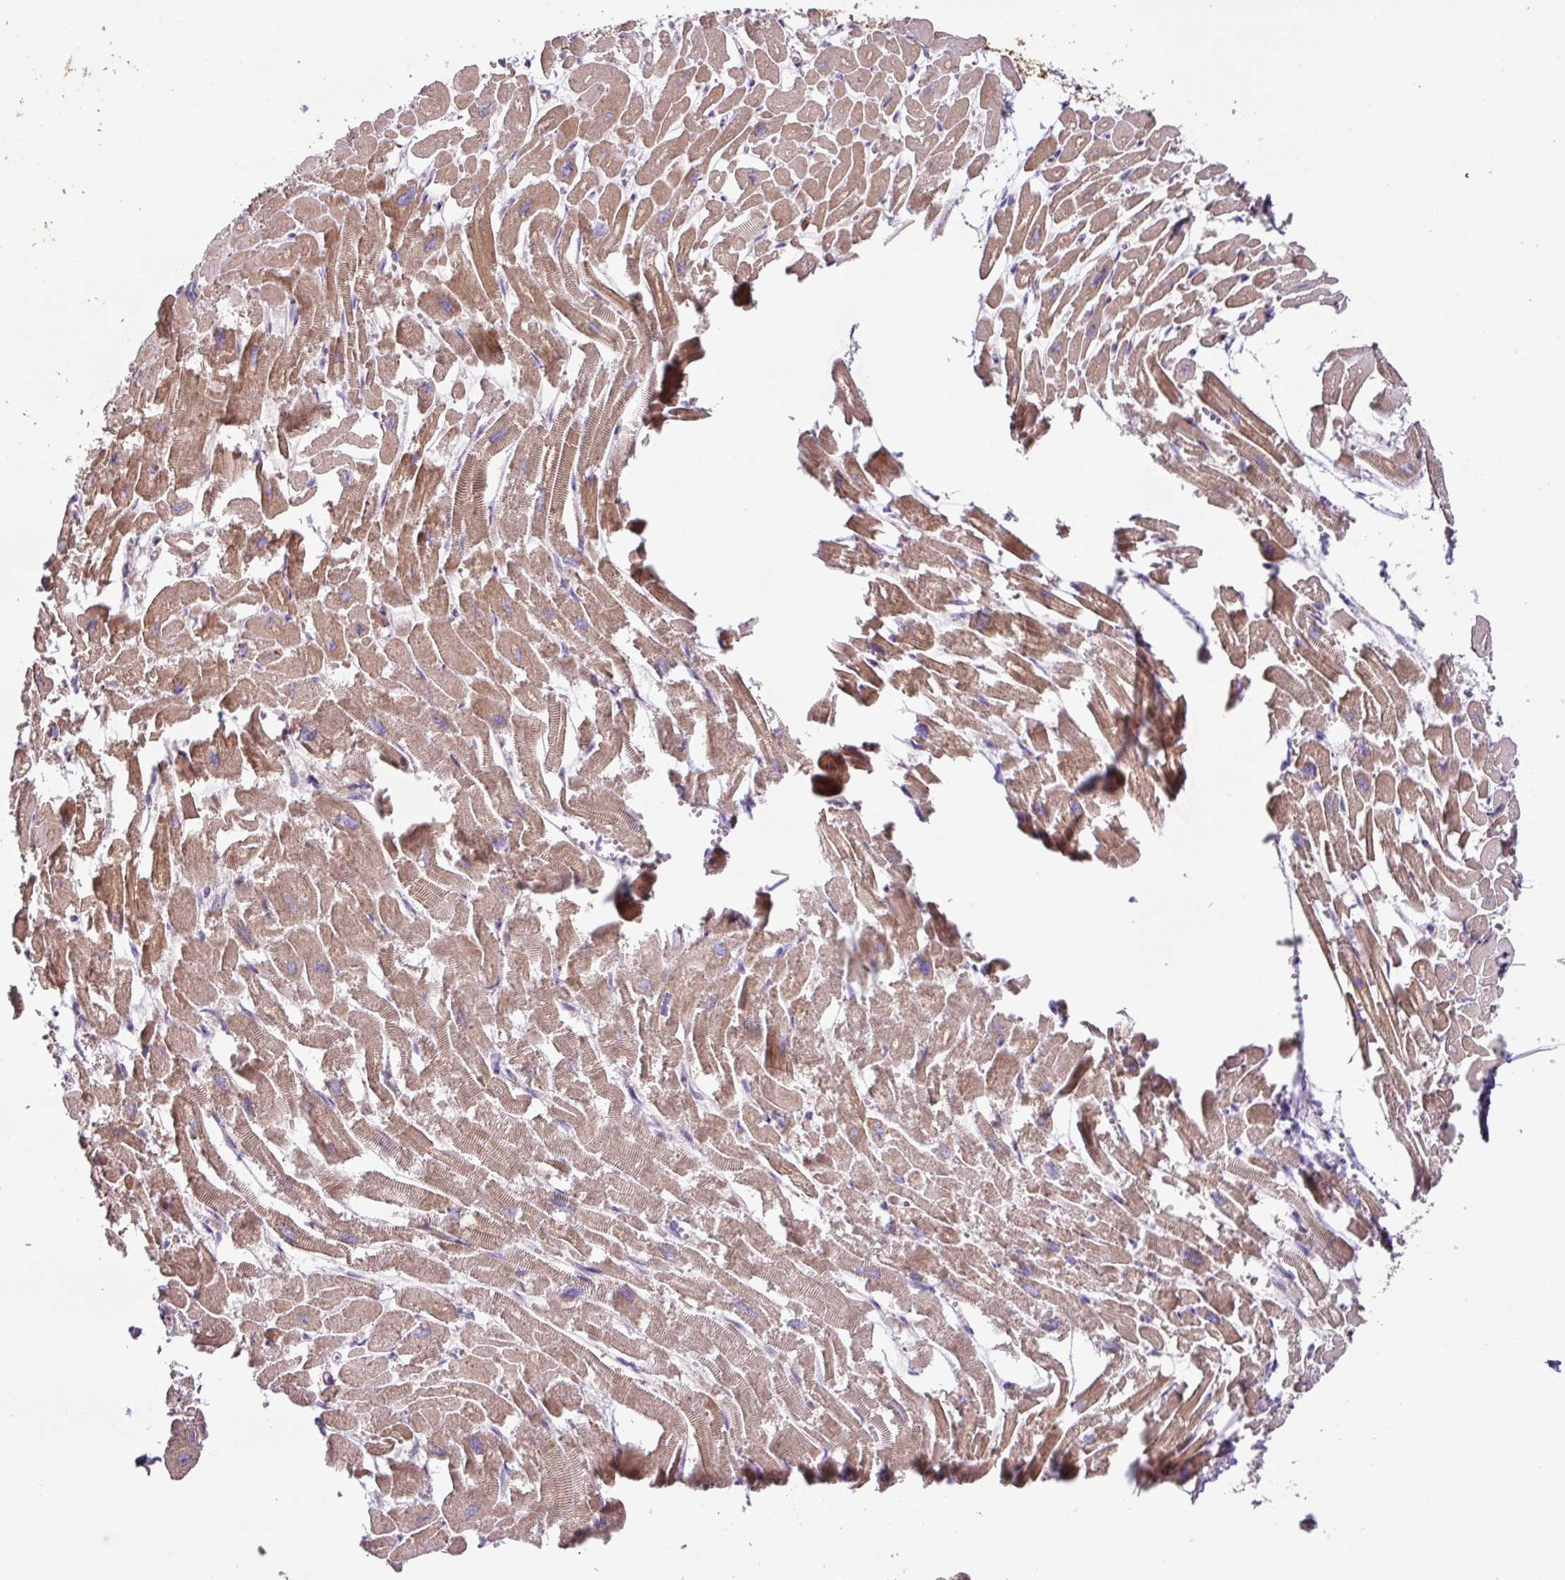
{"staining": {"intensity": "moderate", "quantity": ">75%", "location": "cytoplasmic/membranous"}, "tissue": "heart muscle", "cell_type": "Cardiomyocytes", "image_type": "normal", "snomed": [{"axis": "morphology", "description": "Normal tissue, NOS"}, {"axis": "topography", "description": "Heart"}], "caption": "Immunohistochemistry (IHC) of benign heart muscle shows medium levels of moderate cytoplasmic/membranous staining in approximately >75% of cardiomyocytes.", "gene": "MRRF", "patient": {"sex": "male", "age": 54}}